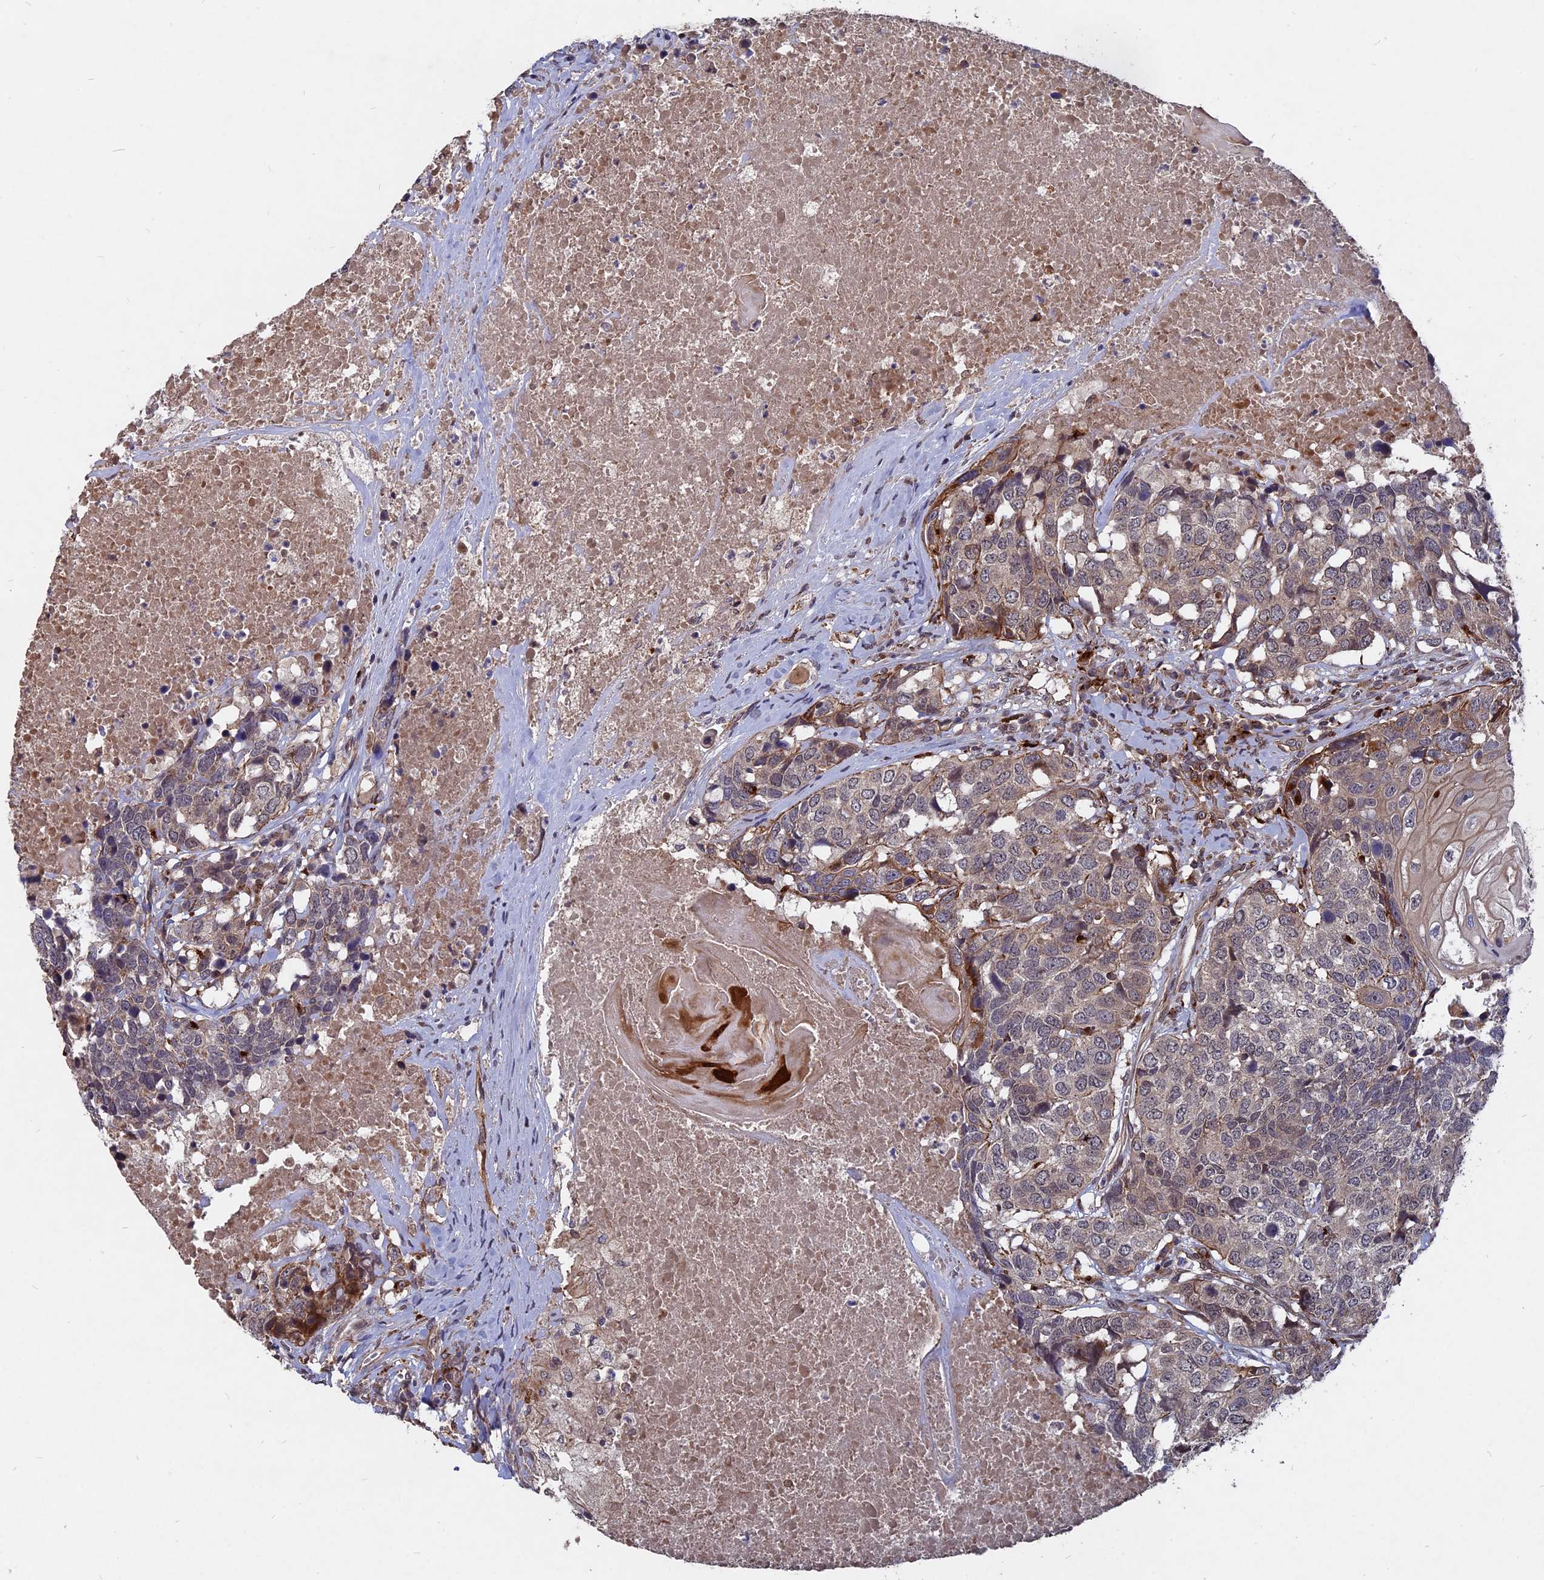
{"staining": {"intensity": "weak", "quantity": "25%-75%", "location": "cytoplasmic/membranous"}, "tissue": "head and neck cancer", "cell_type": "Tumor cells", "image_type": "cancer", "snomed": [{"axis": "morphology", "description": "Squamous cell carcinoma, NOS"}, {"axis": "topography", "description": "Head-Neck"}], "caption": "Immunohistochemical staining of head and neck cancer displays low levels of weak cytoplasmic/membranous positivity in about 25%-75% of tumor cells. The staining was performed using DAB to visualize the protein expression in brown, while the nuclei were stained in blue with hematoxylin (Magnification: 20x).", "gene": "NOSIP", "patient": {"sex": "male", "age": 66}}